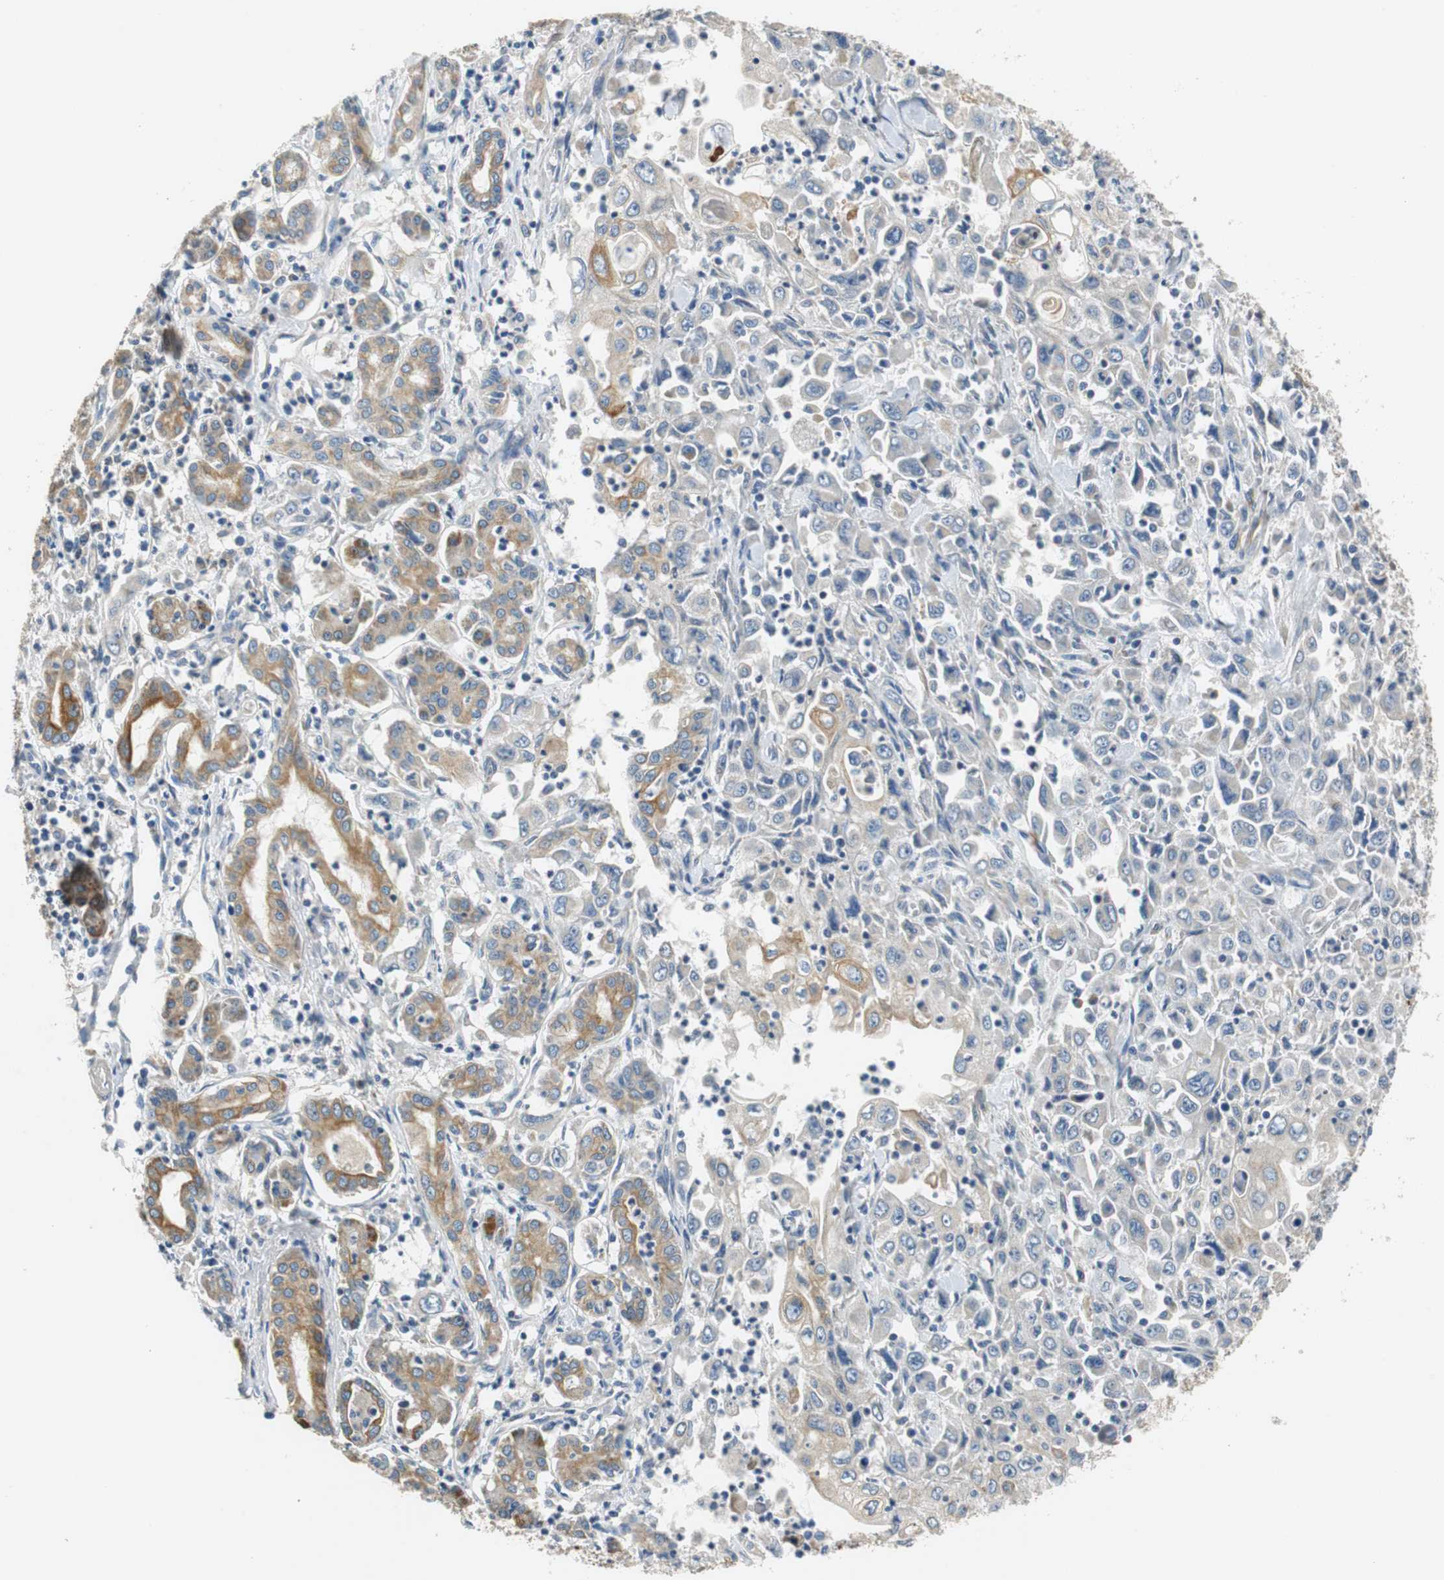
{"staining": {"intensity": "moderate", "quantity": "25%-75%", "location": "cytoplasmic/membranous"}, "tissue": "pancreatic cancer", "cell_type": "Tumor cells", "image_type": "cancer", "snomed": [{"axis": "morphology", "description": "Adenocarcinoma, NOS"}, {"axis": "topography", "description": "Pancreas"}], "caption": "A brown stain labels moderate cytoplasmic/membranous staining of a protein in pancreatic cancer tumor cells.", "gene": "FADS2", "patient": {"sex": "male", "age": 70}}